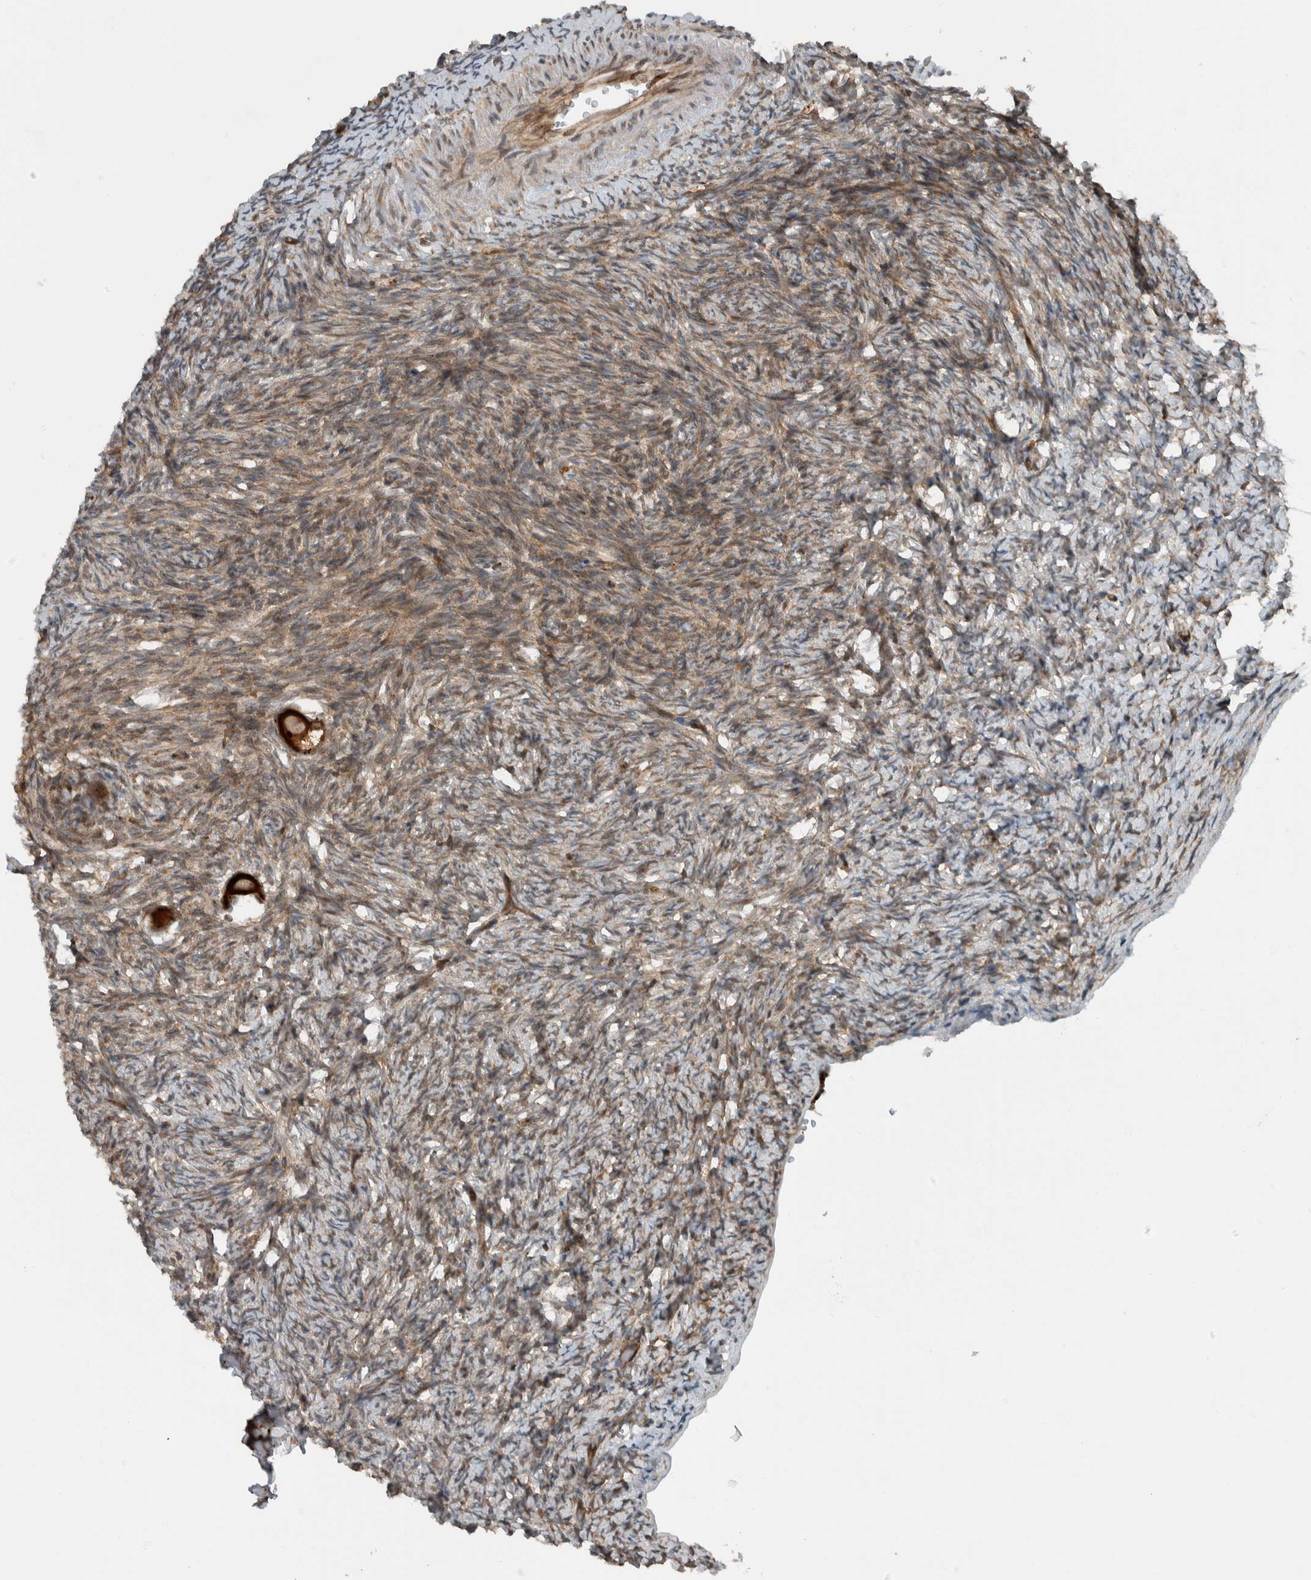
{"staining": {"intensity": "strong", "quantity": ">75%", "location": "cytoplasmic/membranous"}, "tissue": "ovary", "cell_type": "Follicle cells", "image_type": "normal", "snomed": [{"axis": "morphology", "description": "Normal tissue, NOS"}, {"axis": "topography", "description": "Ovary"}], "caption": "Unremarkable ovary reveals strong cytoplasmic/membranous positivity in approximately >75% of follicle cells The staining was performed using DAB, with brown indicating positive protein expression. Nuclei are stained blue with hematoxylin..", "gene": "GIGYF1", "patient": {"sex": "female", "age": 34}}